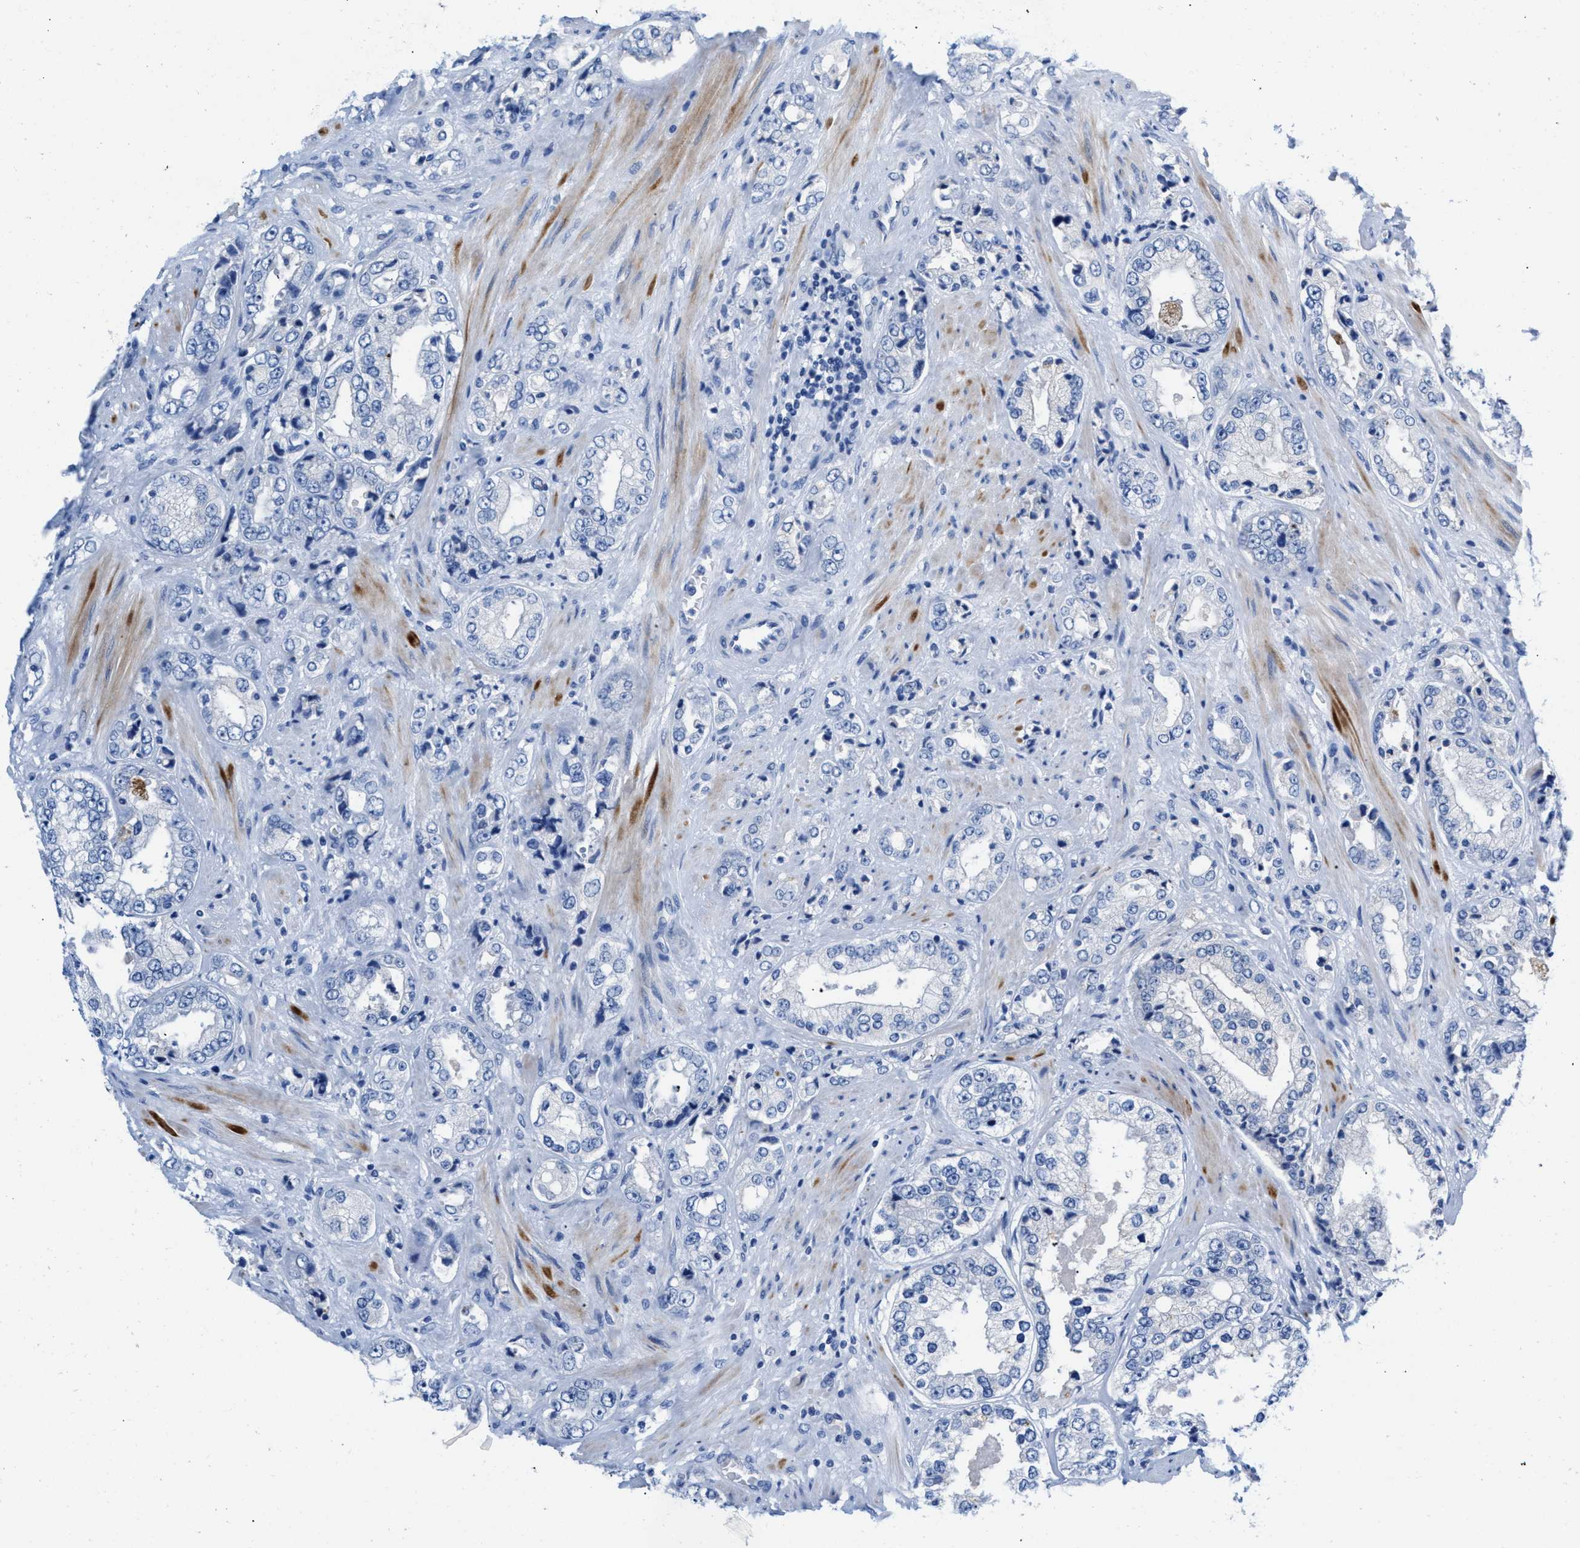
{"staining": {"intensity": "negative", "quantity": "none", "location": "none"}, "tissue": "prostate cancer", "cell_type": "Tumor cells", "image_type": "cancer", "snomed": [{"axis": "morphology", "description": "Adenocarcinoma, High grade"}, {"axis": "topography", "description": "Prostate"}], "caption": "Tumor cells show no significant protein positivity in prostate cancer. (DAB immunohistochemistry (IHC) visualized using brightfield microscopy, high magnification).", "gene": "SLFN13", "patient": {"sex": "male", "age": 61}}